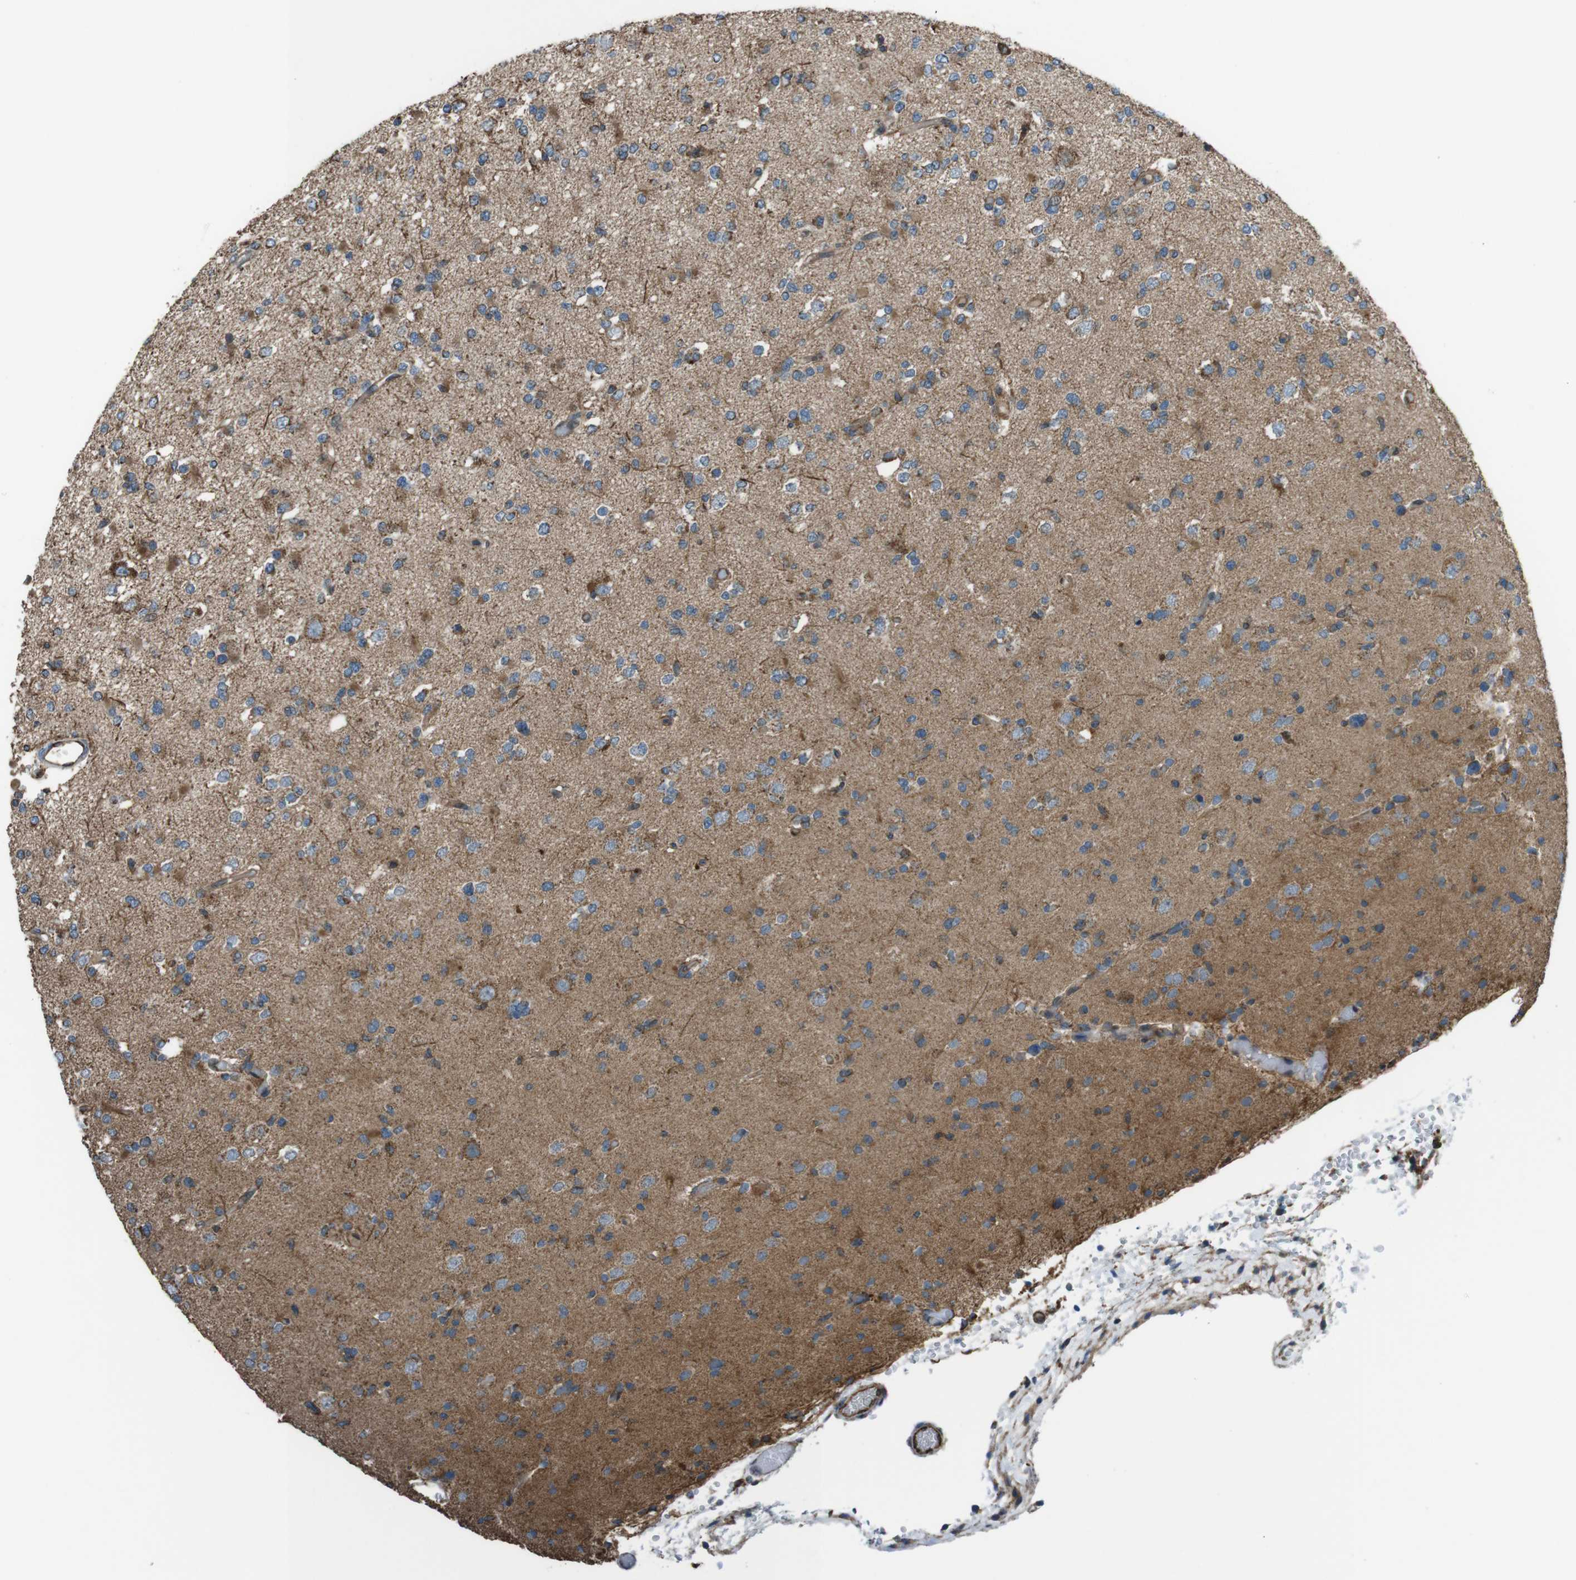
{"staining": {"intensity": "moderate", "quantity": "<25%", "location": "cytoplasmic/membranous"}, "tissue": "glioma", "cell_type": "Tumor cells", "image_type": "cancer", "snomed": [{"axis": "morphology", "description": "Glioma, malignant, Low grade"}, {"axis": "topography", "description": "Brain"}], "caption": "Immunohistochemistry (DAB) staining of malignant low-grade glioma exhibits moderate cytoplasmic/membranous protein expression in about <25% of tumor cells. The staining is performed using DAB brown chromogen to label protein expression. The nuclei are counter-stained blue using hematoxylin.", "gene": "GIMAP8", "patient": {"sex": "female", "age": 22}}